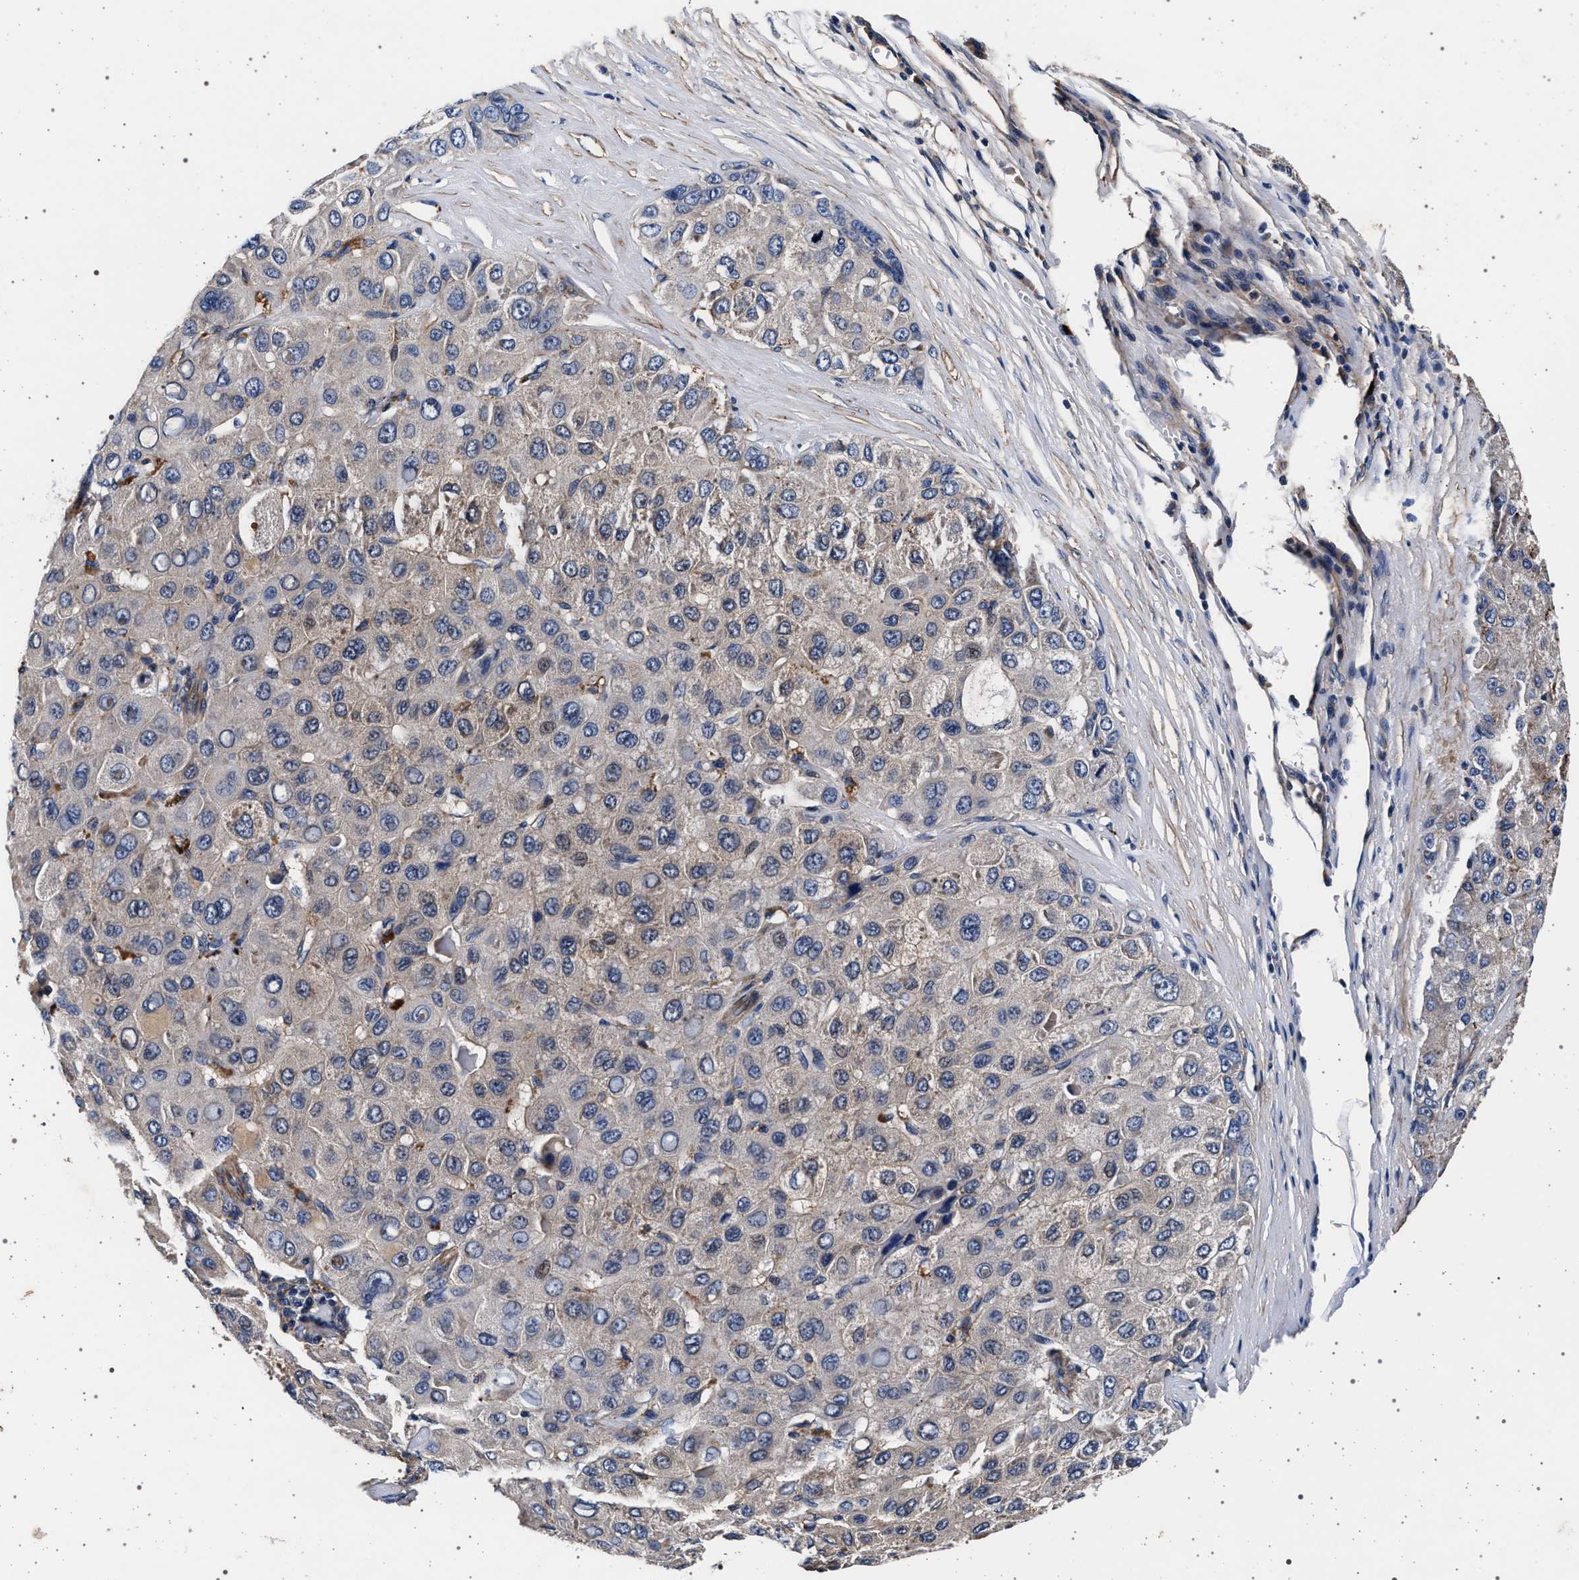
{"staining": {"intensity": "weak", "quantity": "<25%", "location": "cytoplasmic/membranous"}, "tissue": "liver cancer", "cell_type": "Tumor cells", "image_type": "cancer", "snomed": [{"axis": "morphology", "description": "Carcinoma, Hepatocellular, NOS"}, {"axis": "topography", "description": "Liver"}], "caption": "High power microscopy histopathology image of an immunohistochemistry (IHC) image of liver hepatocellular carcinoma, revealing no significant expression in tumor cells.", "gene": "KCNK6", "patient": {"sex": "male", "age": 80}}